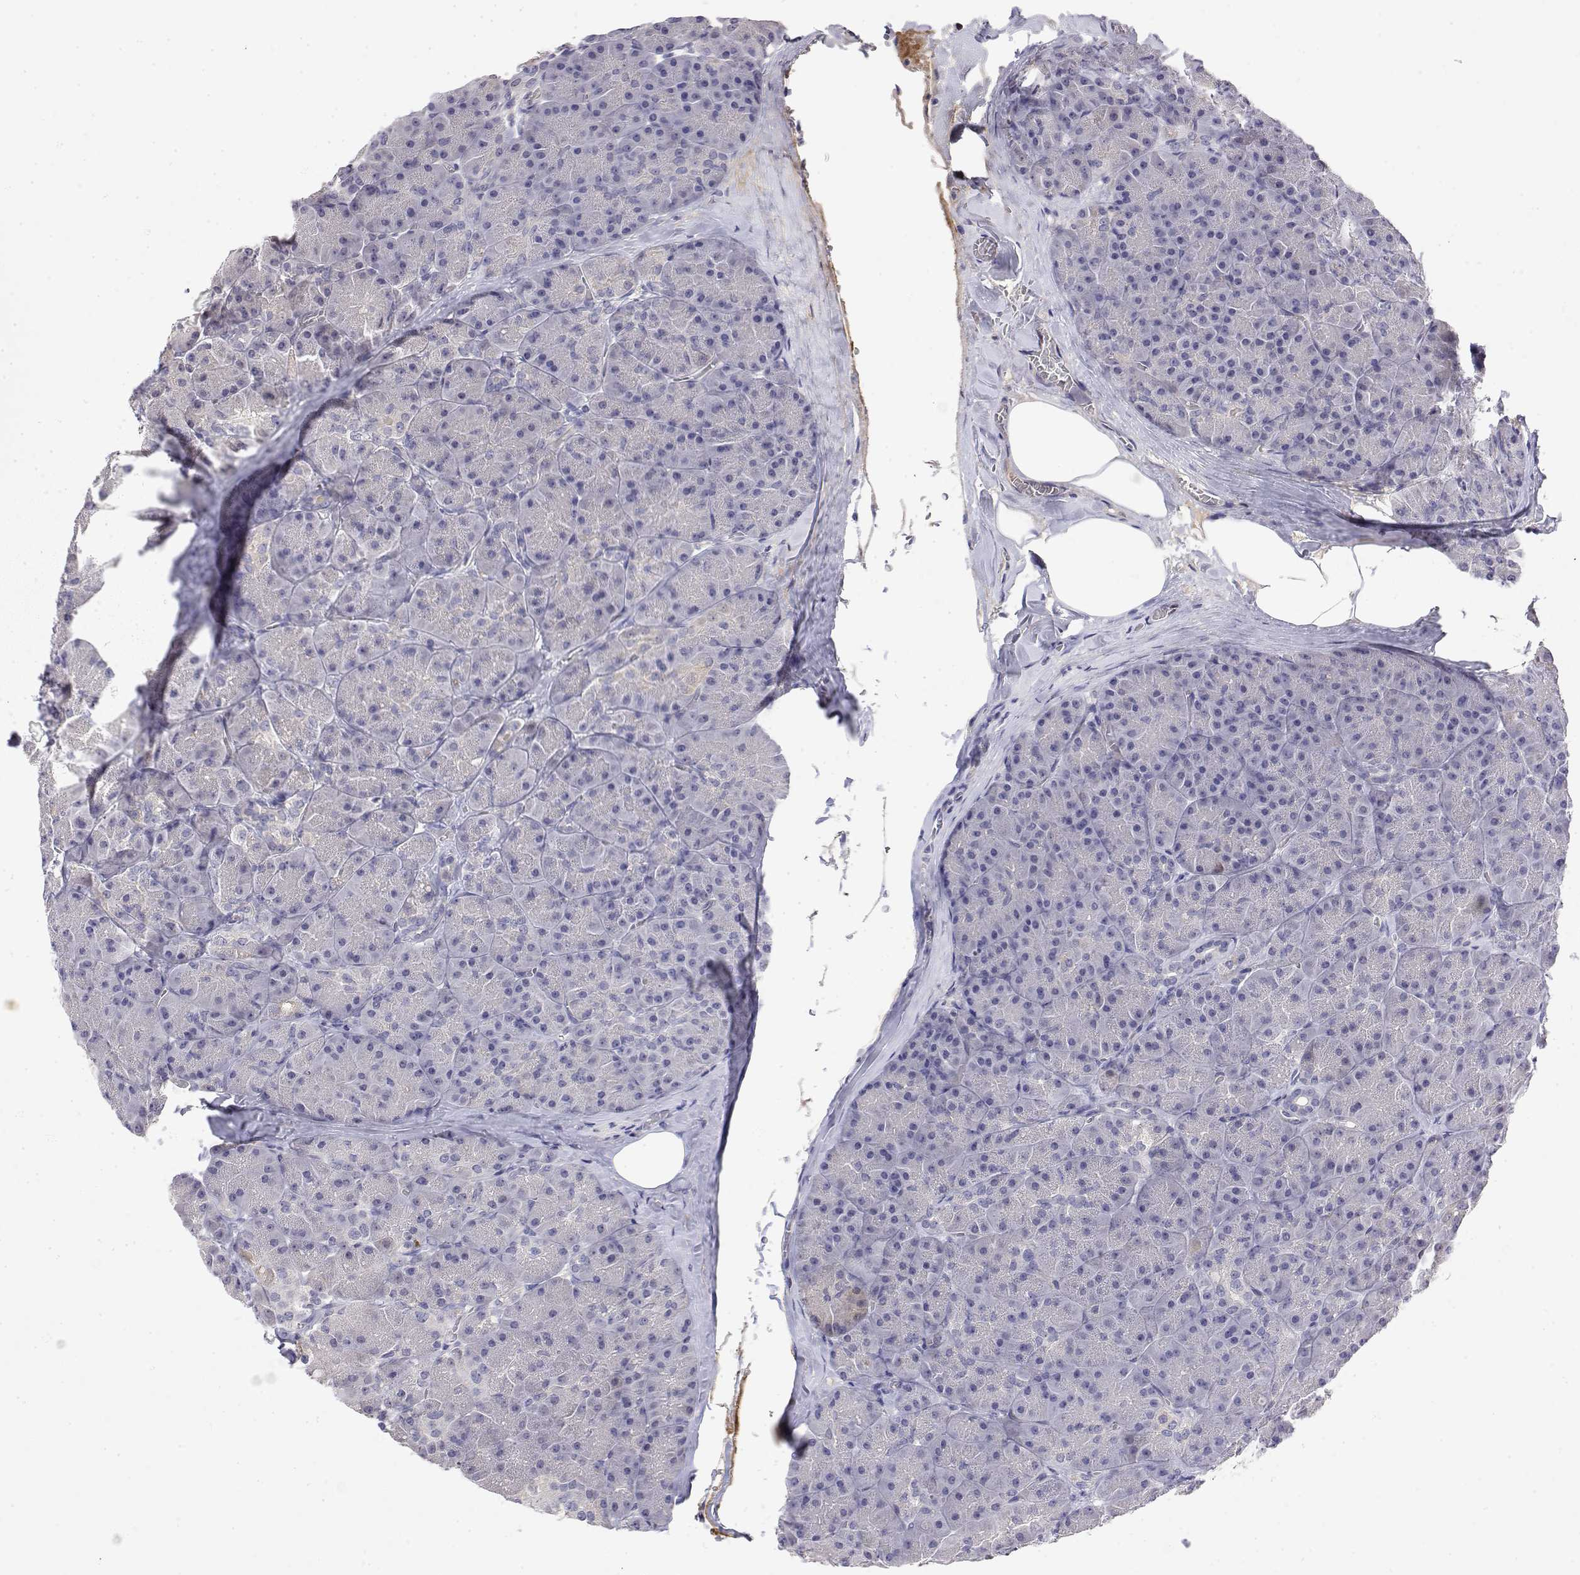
{"staining": {"intensity": "negative", "quantity": "none", "location": "none"}, "tissue": "pancreas", "cell_type": "Exocrine glandular cells", "image_type": "normal", "snomed": [{"axis": "morphology", "description": "Normal tissue, NOS"}, {"axis": "topography", "description": "Pancreas"}], "caption": "The histopathology image exhibits no staining of exocrine glandular cells in unremarkable pancreas. (Immunohistochemistry (ihc), brightfield microscopy, high magnification).", "gene": "GGACT", "patient": {"sex": "male", "age": 57}}